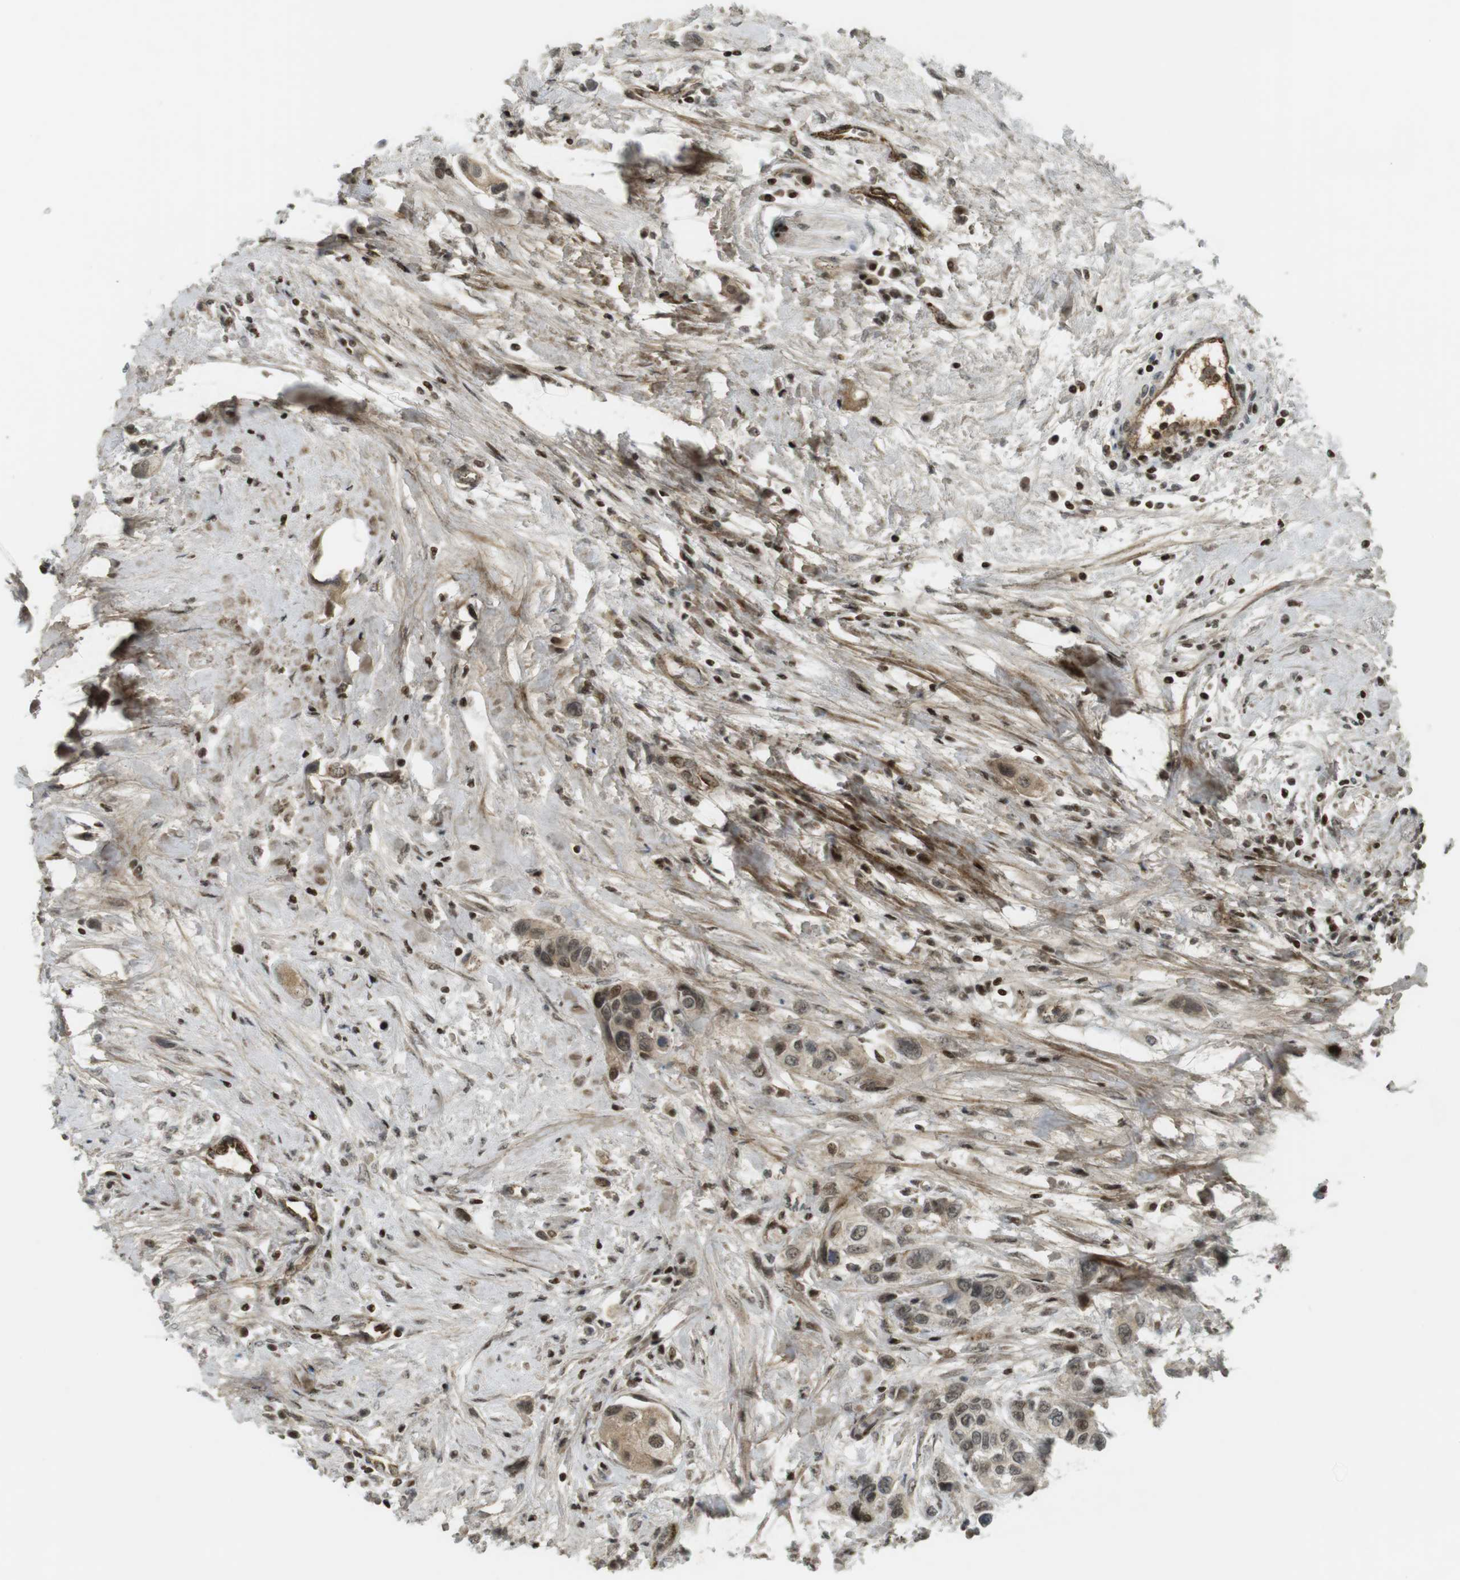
{"staining": {"intensity": "weak", "quantity": "25%-75%", "location": "cytoplasmic/membranous,nuclear"}, "tissue": "urothelial cancer", "cell_type": "Tumor cells", "image_type": "cancer", "snomed": [{"axis": "morphology", "description": "Urothelial carcinoma, High grade"}, {"axis": "topography", "description": "Urinary bladder"}], "caption": "A brown stain labels weak cytoplasmic/membranous and nuclear staining of a protein in human urothelial cancer tumor cells.", "gene": "PPP1R13B", "patient": {"sex": "female", "age": 56}}